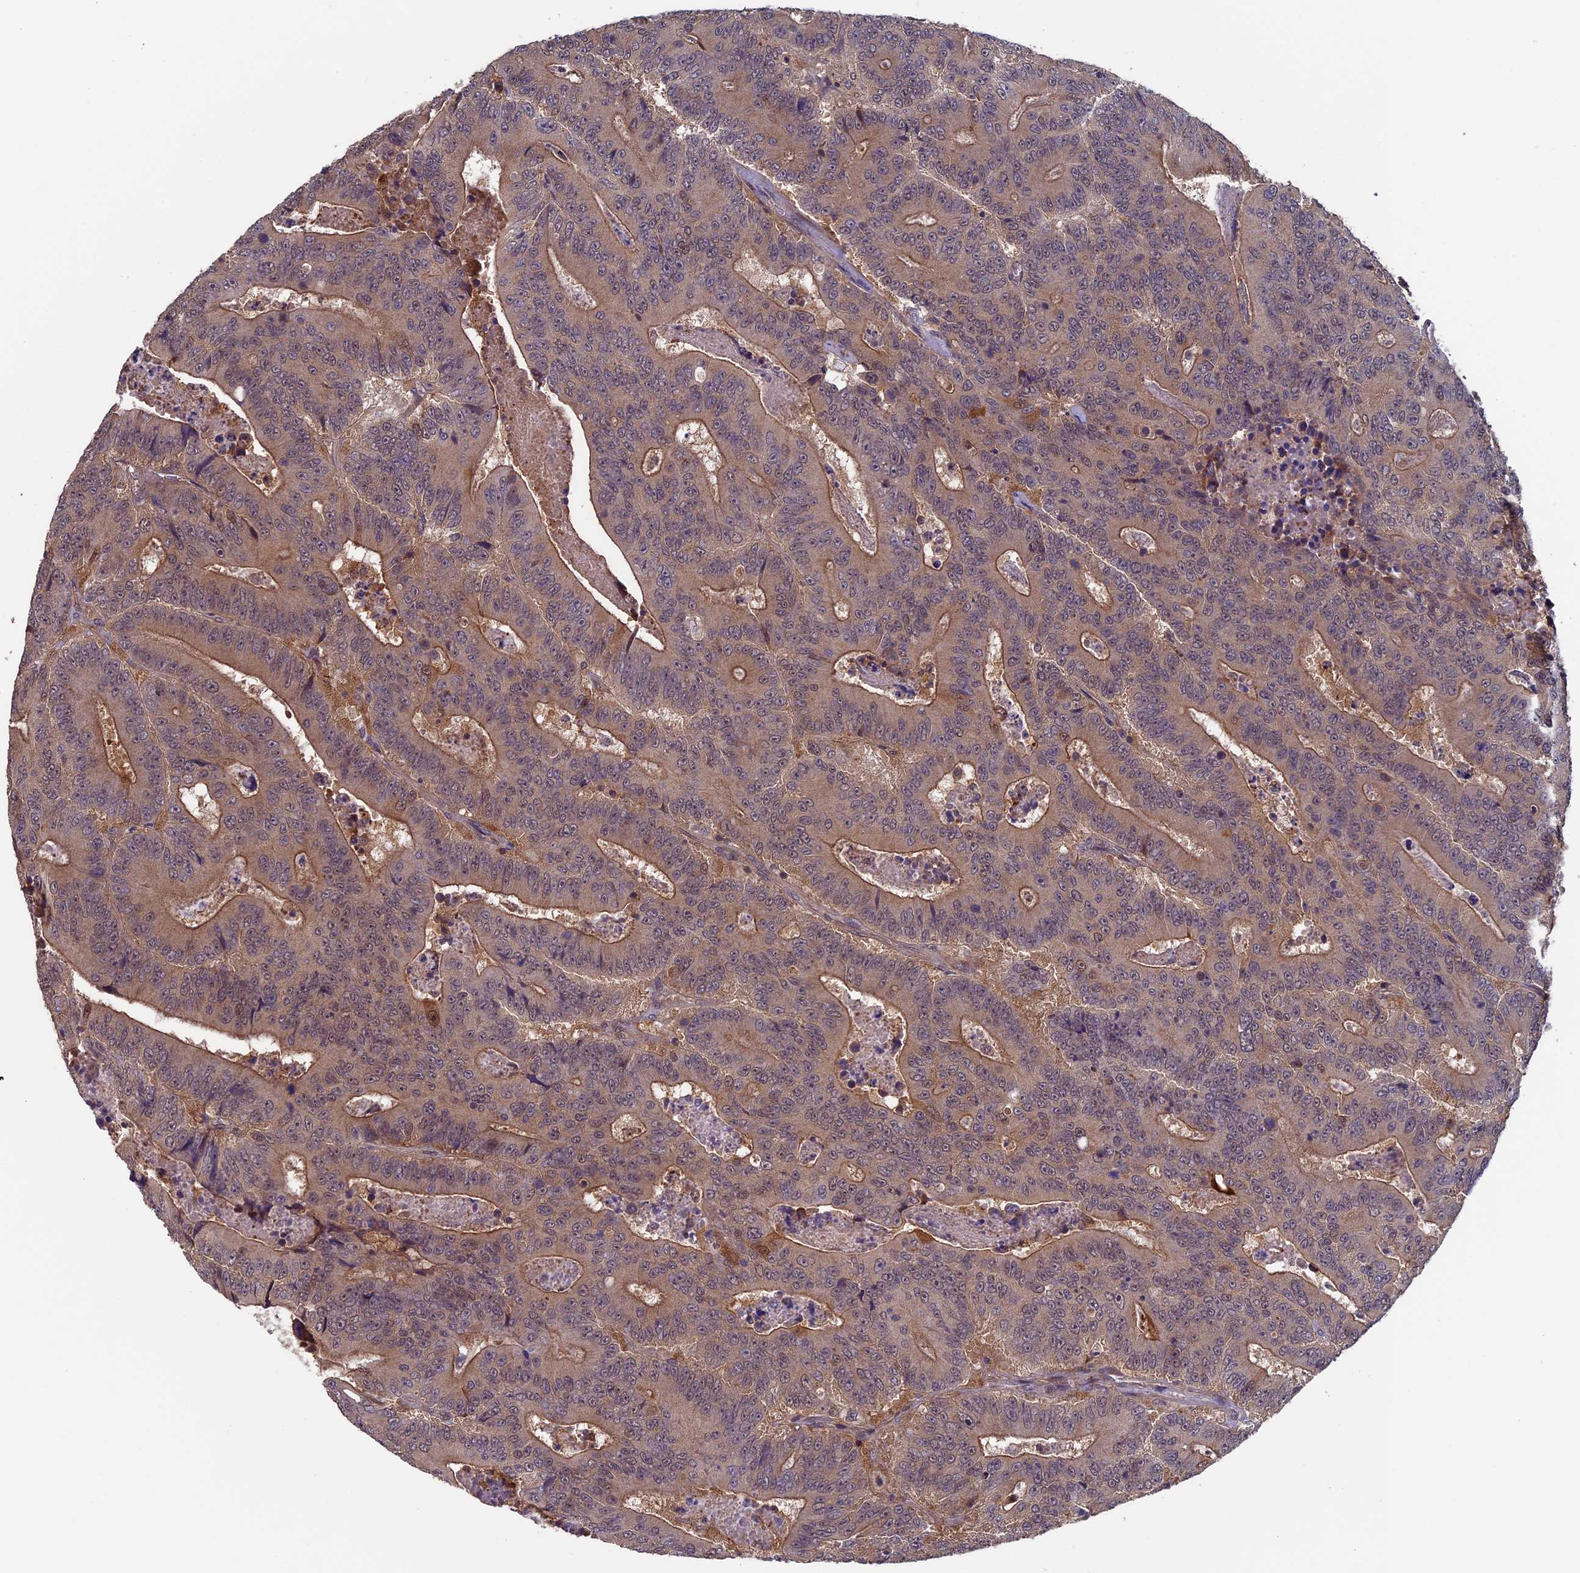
{"staining": {"intensity": "moderate", "quantity": ">75%", "location": "cytoplasmic/membranous"}, "tissue": "colorectal cancer", "cell_type": "Tumor cells", "image_type": "cancer", "snomed": [{"axis": "morphology", "description": "Adenocarcinoma, NOS"}, {"axis": "topography", "description": "Colon"}], "caption": "Immunohistochemical staining of human colorectal cancer exhibits medium levels of moderate cytoplasmic/membranous positivity in approximately >75% of tumor cells. (DAB (3,3'-diaminobenzidine) IHC, brown staining for protein, blue staining for nuclei).", "gene": "LCMT1", "patient": {"sex": "male", "age": 83}}